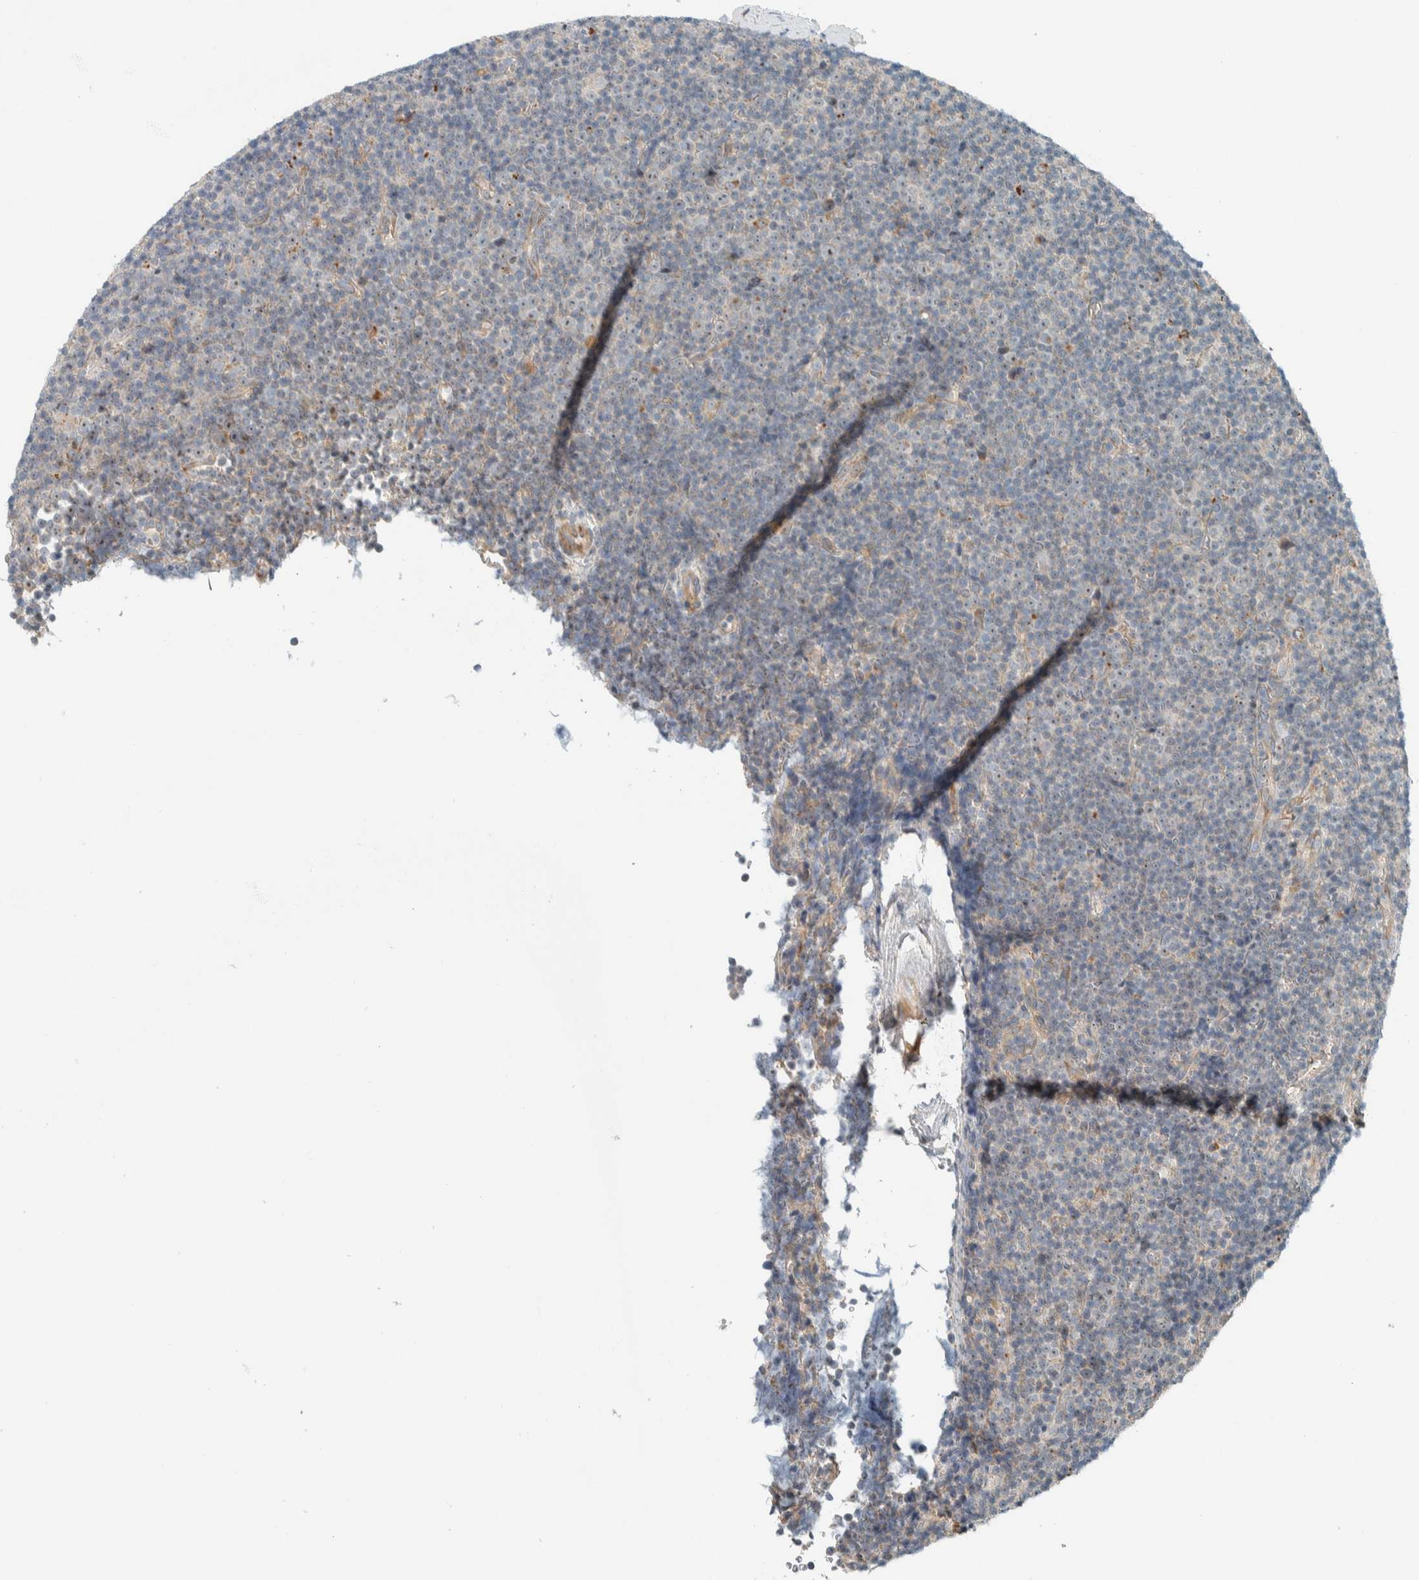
{"staining": {"intensity": "weak", "quantity": "25%-75%", "location": "nuclear"}, "tissue": "lymphoma", "cell_type": "Tumor cells", "image_type": "cancer", "snomed": [{"axis": "morphology", "description": "Malignant lymphoma, non-Hodgkin's type, Low grade"}, {"axis": "topography", "description": "Lymph node"}], "caption": "A photomicrograph of lymphoma stained for a protein shows weak nuclear brown staining in tumor cells.", "gene": "SLFN12L", "patient": {"sex": "female", "age": 67}}